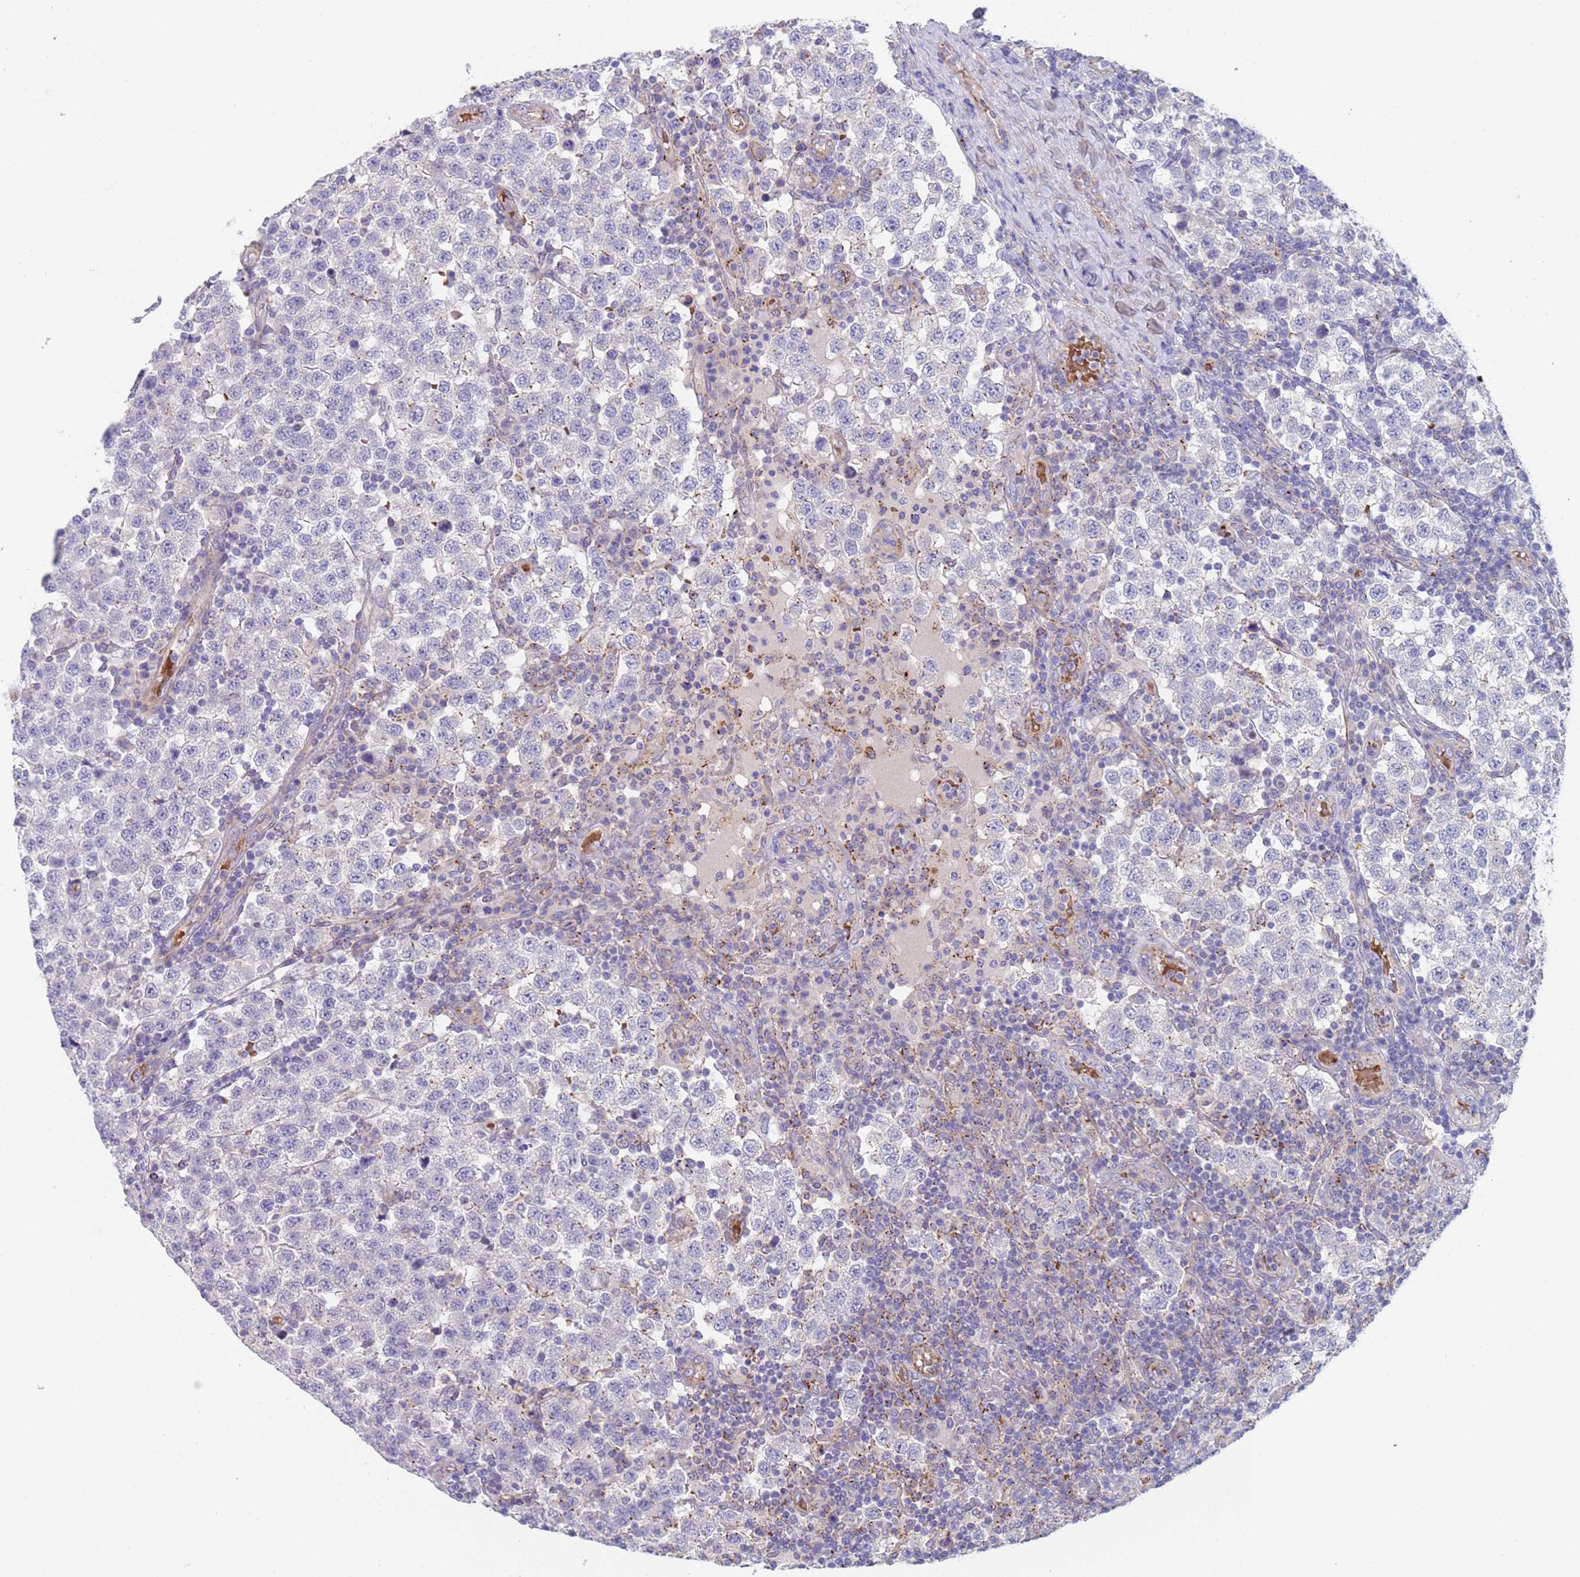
{"staining": {"intensity": "negative", "quantity": "none", "location": "none"}, "tissue": "testis cancer", "cell_type": "Tumor cells", "image_type": "cancer", "snomed": [{"axis": "morphology", "description": "Seminoma, NOS"}, {"axis": "topography", "description": "Testis"}], "caption": "Immunohistochemistry photomicrograph of neoplastic tissue: testis seminoma stained with DAB reveals no significant protein expression in tumor cells.", "gene": "KBTBD3", "patient": {"sex": "male", "age": 34}}